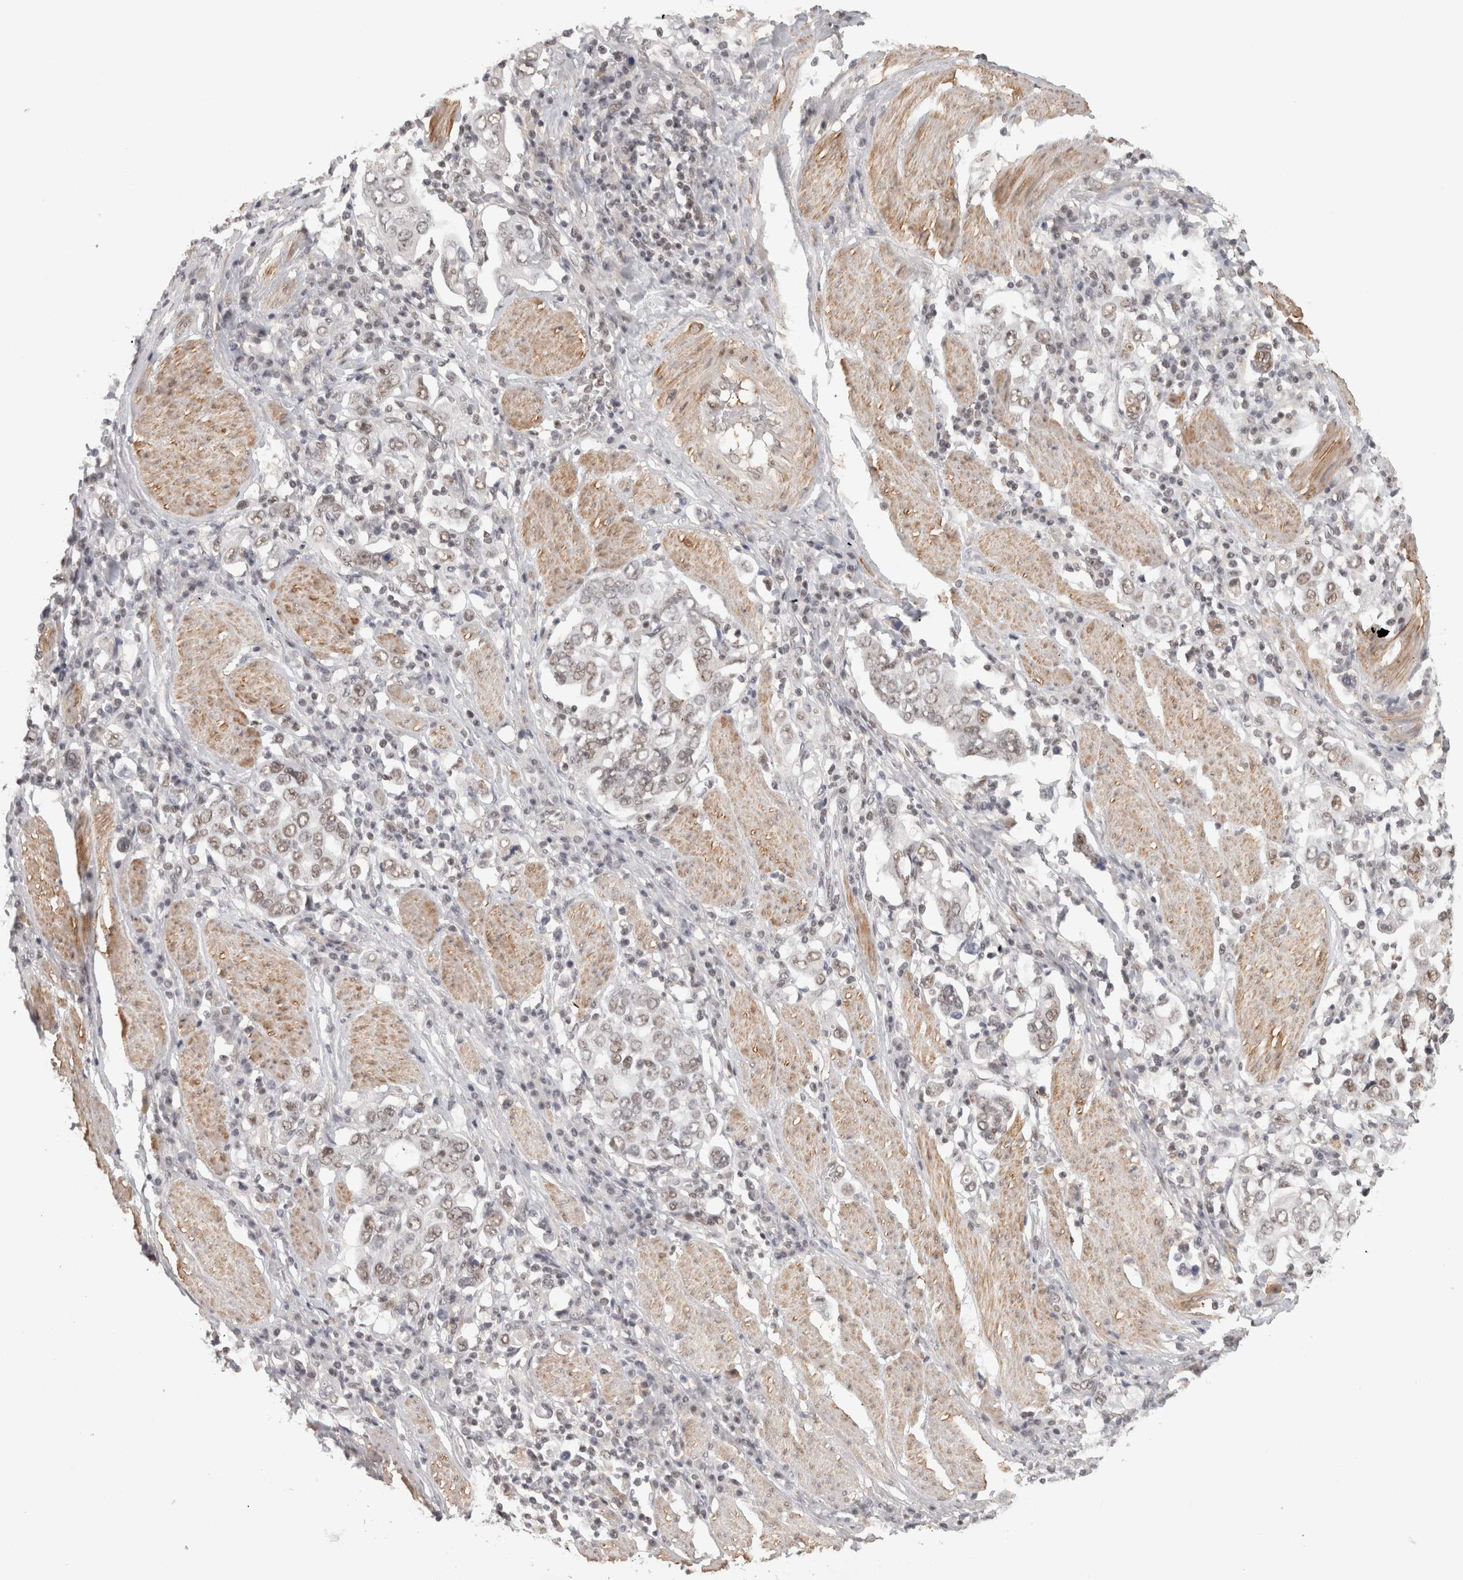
{"staining": {"intensity": "weak", "quantity": "25%-75%", "location": "nuclear"}, "tissue": "stomach cancer", "cell_type": "Tumor cells", "image_type": "cancer", "snomed": [{"axis": "morphology", "description": "Adenocarcinoma, NOS"}, {"axis": "topography", "description": "Stomach, upper"}], "caption": "This photomicrograph demonstrates immunohistochemistry staining of human stomach cancer, with low weak nuclear staining in about 25%-75% of tumor cells.", "gene": "ZNF830", "patient": {"sex": "male", "age": 62}}